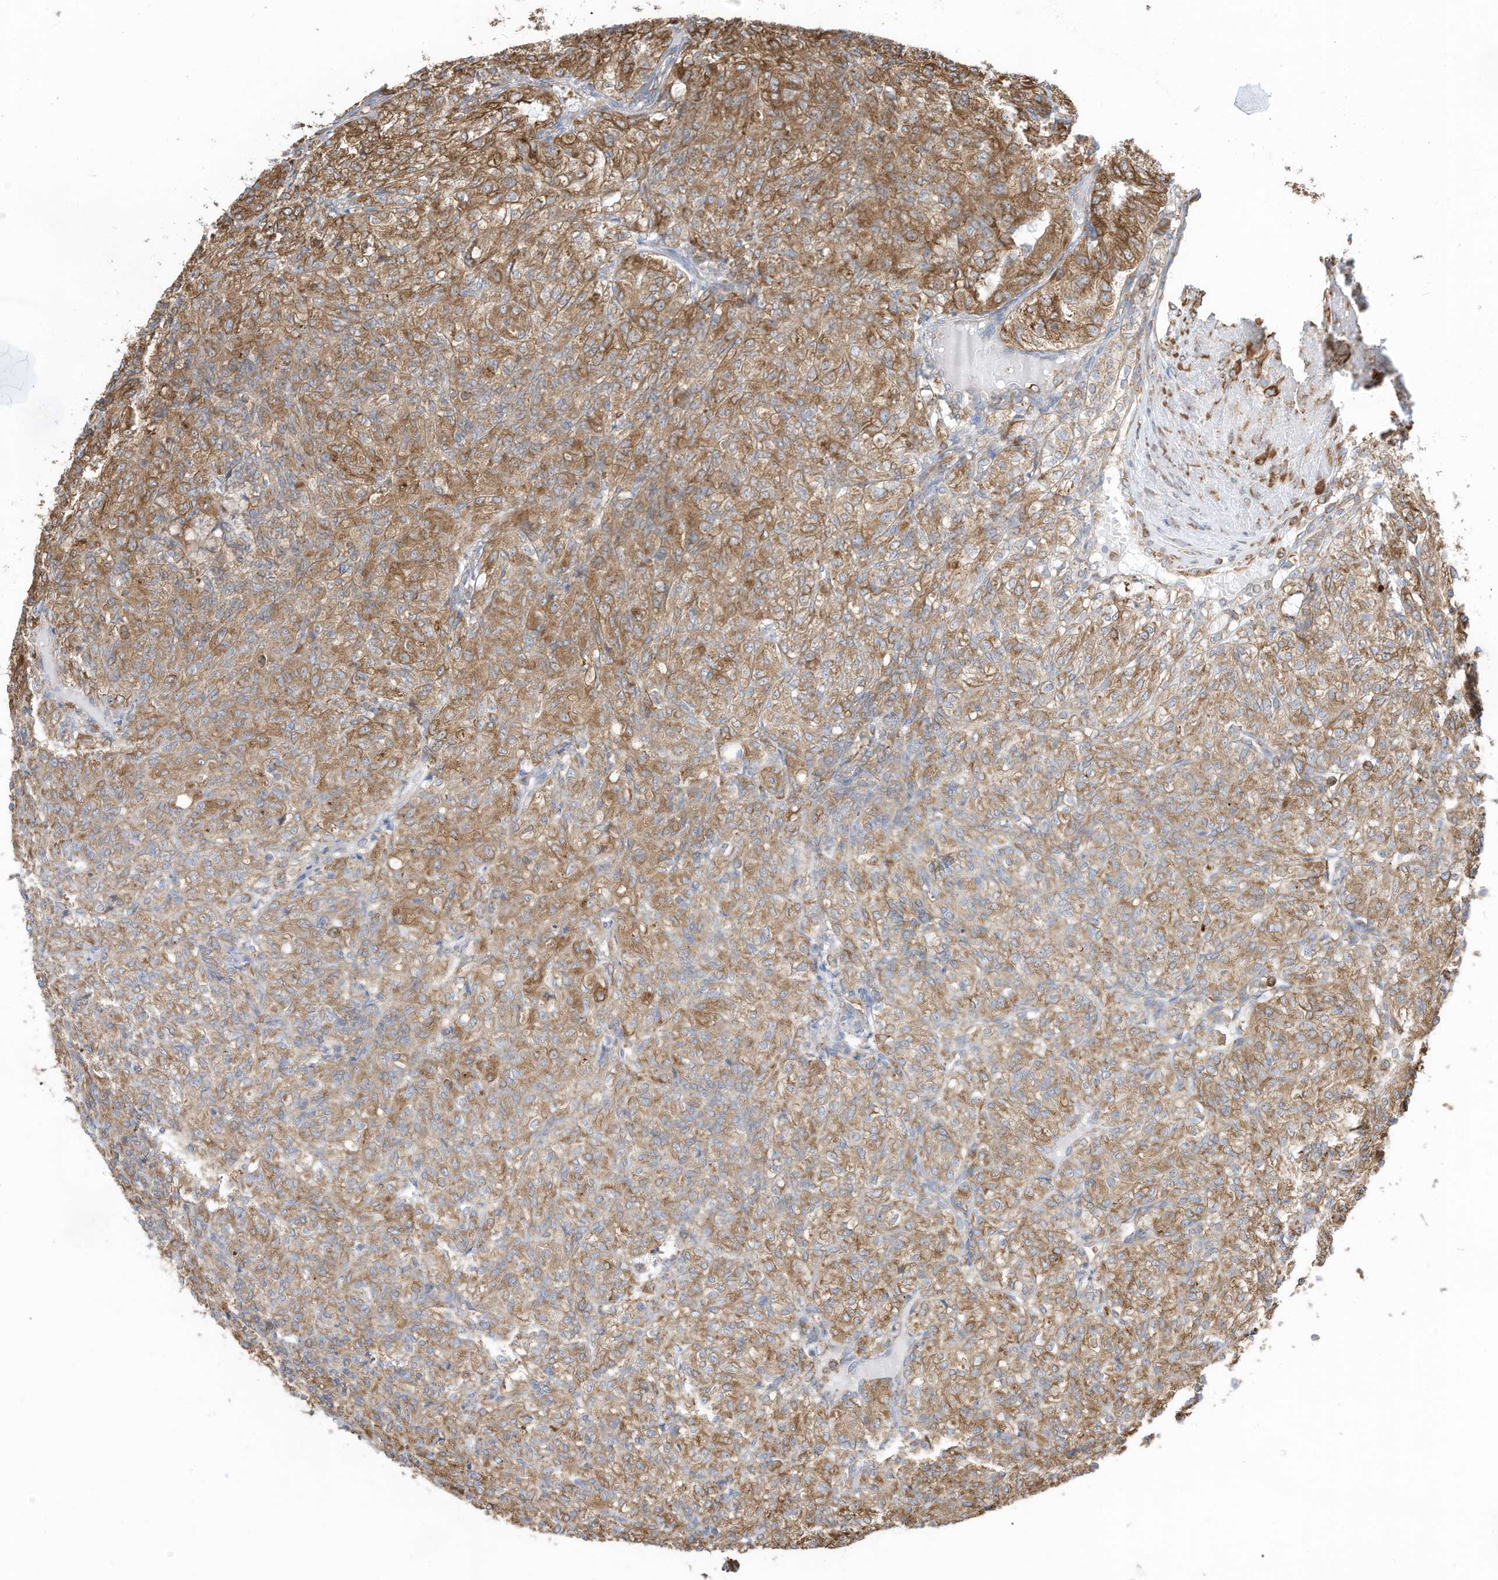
{"staining": {"intensity": "moderate", "quantity": ">75%", "location": "cytoplasmic/membranous"}, "tissue": "renal cancer", "cell_type": "Tumor cells", "image_type": "cancer", "snomed": [{"axis": "morphology", "description": "Adenocarcinoma, NOS"}, {"axis": "topography", "description": "Kidney"}], "caption": "This image displays immunohistochemistry staining of human renal cancer (adenocarcinoma), with medium moderate cytoplasmic/membranous positivity in approximately >75% of tumor cells.", "gene": "ZNF354C", "patient": {"sex": "male", "age": 77}}